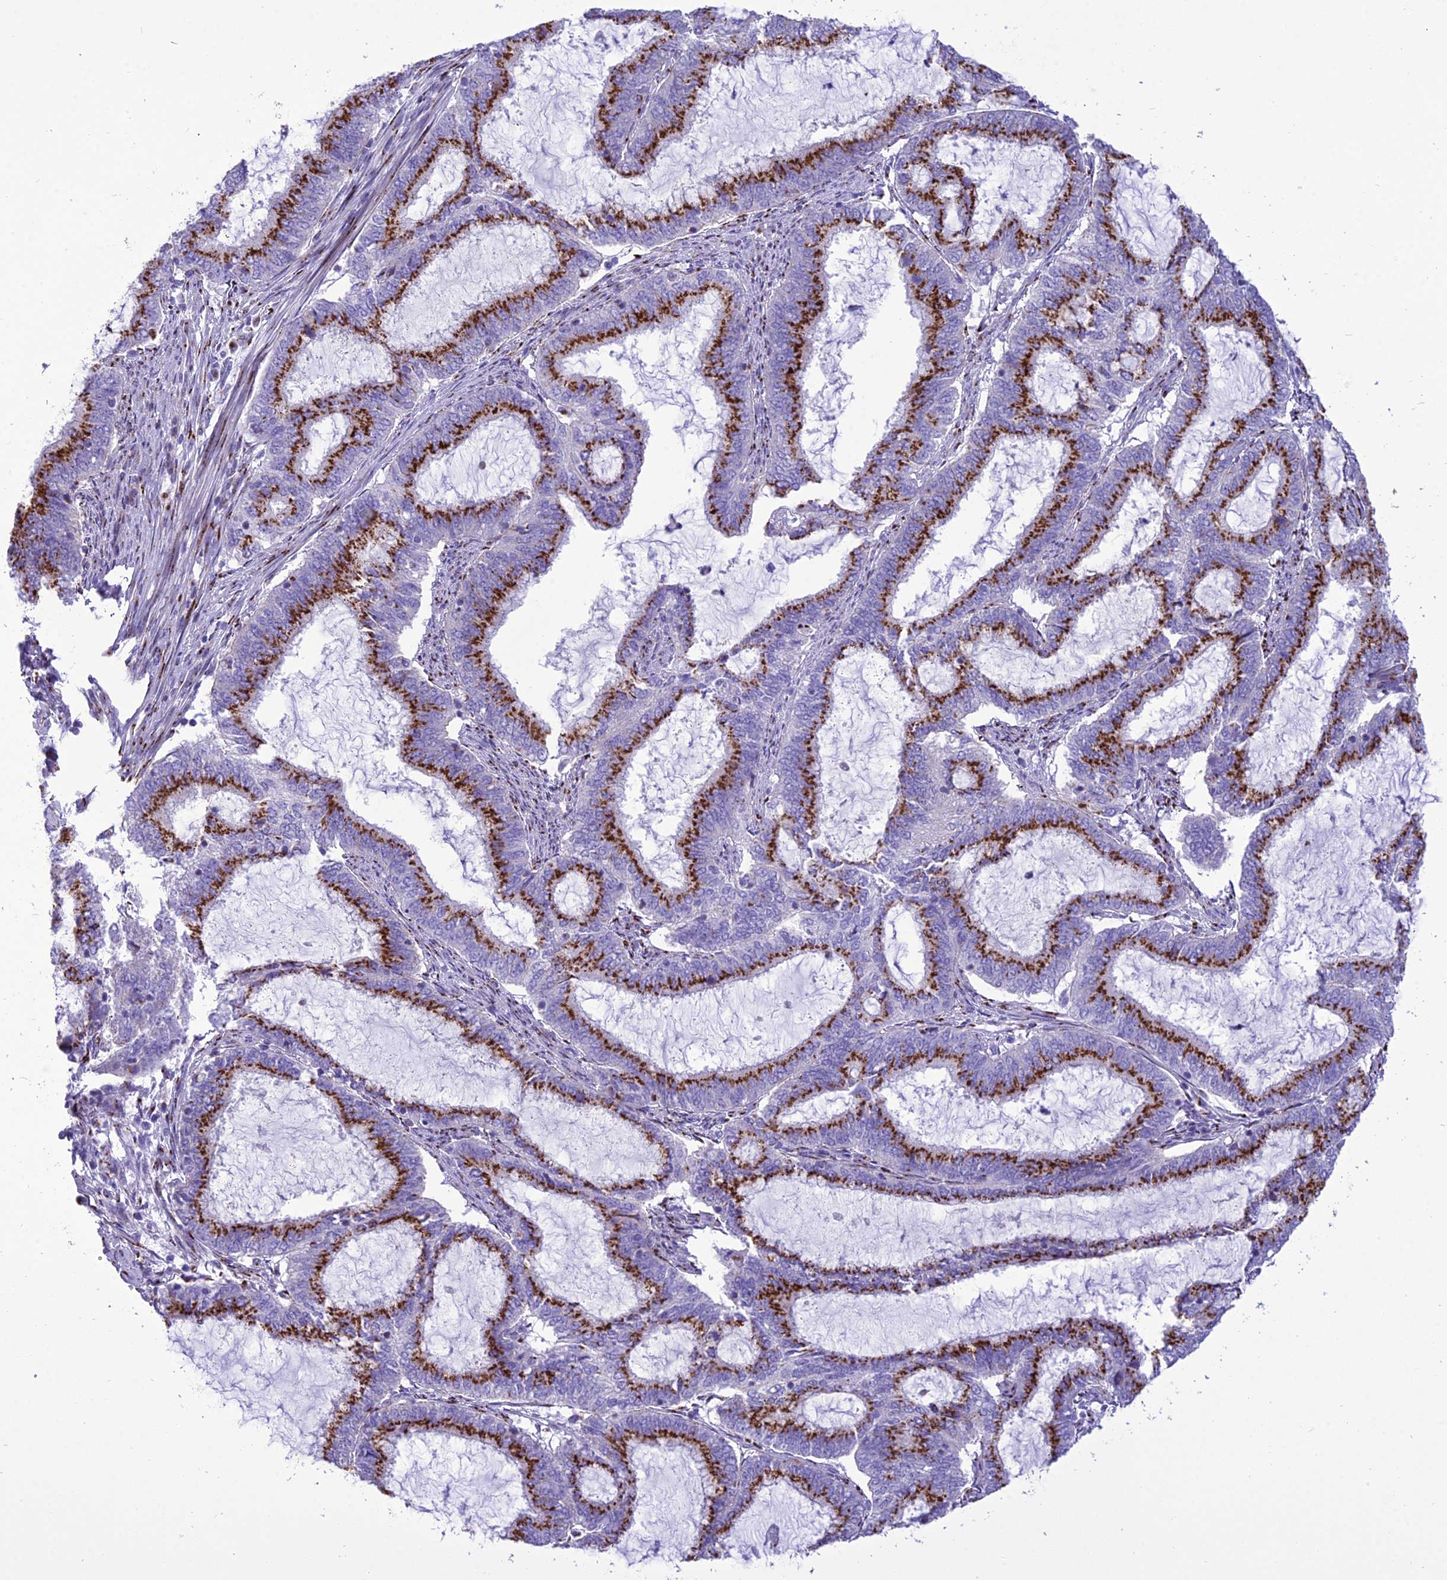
{"staining": {"intensity": "strong", "quantity": ">75%", "location": "cytoplasmic/membranous"}, "tissue": "endometrial cancer", "cell_type": "Tumor cells", "image_type": "cancer", "snomed": [{"axis": "morphology", "description": "Adenocarcinoma, NOS"}, {"axis": "topography", "description": "Endometrium"}], "caption": "Strong cytoplasmic/membranous positivity for a protein is seen in about >75% of tumor cells of endometrial cancer using immunohistochemistry (IHC).", "gene": "GOLM2", "patient": {"sex": "female", "age": 51}}